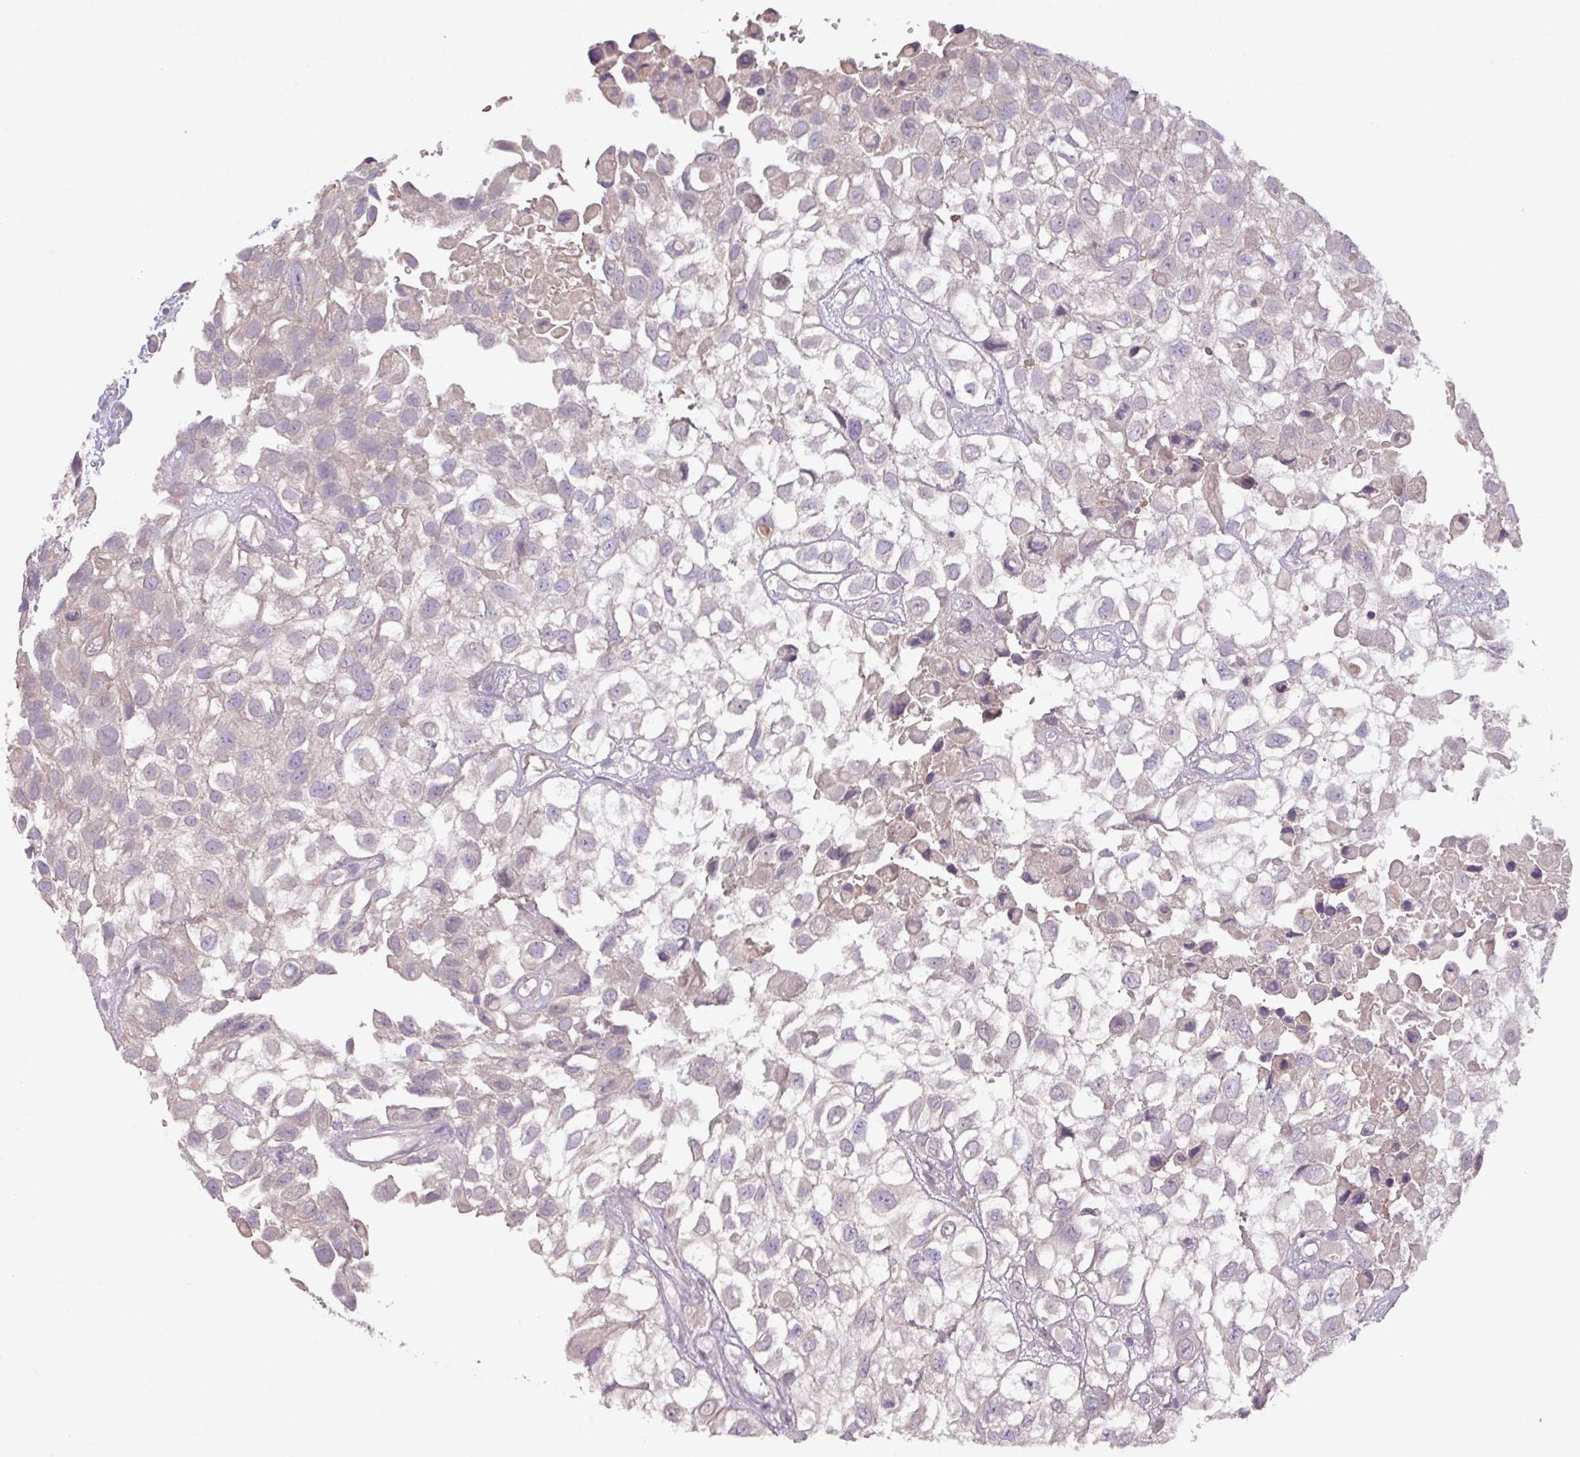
{"staining": {"intensity": "weak", "quantity": "<25%", "location": "cytoplasmic/membranous"}, "tissue": "urothelial cancer", "cell_type": "Tumor cells", "image_type": "cancer", "snomed": [{"axis": "morphology", "description": "Urothelial carcinoma, High grade"}, {"axis": "topography", "description": "Urinary bladder"}], "caption": "Human high-grade urothelial carcinoma stained for a protein using IHC shows no expression in tumor cells.", "gene": "PRADC1", "patient": {"sex": "male", "age": 56}}